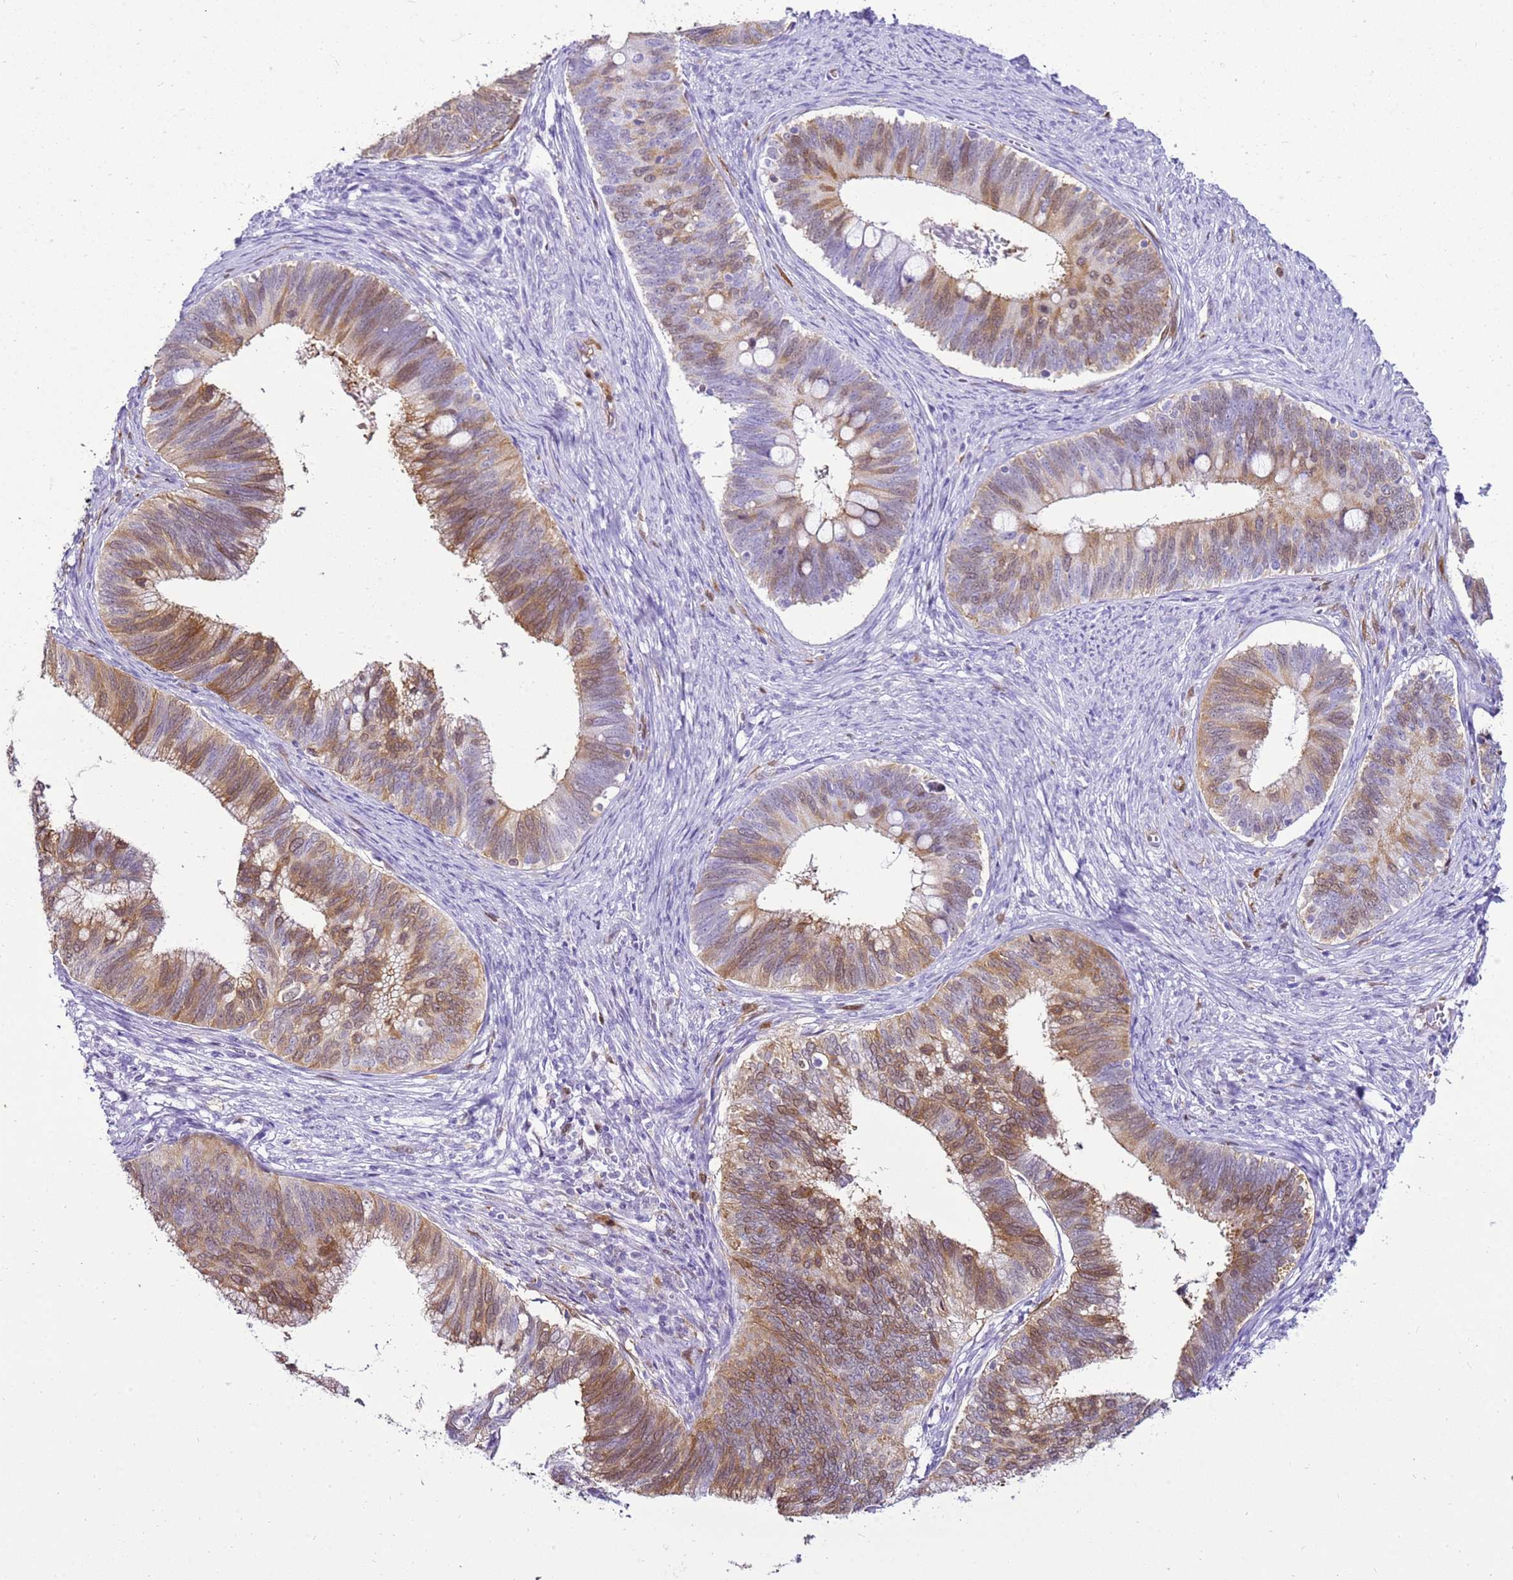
{"staining": {"intensity": "moderate", "quantity": "25%-75%", "location": "cytoplasmic/membranous,nuclear"}, "tissue": "cervical cancer", "cell_type": "Tumor cells", "image_type": "cancer", "snomed": [{"axis": "morphology", "description": "Adenocarcinoma, NOS"}, {"axis": "topography", "description": "Cervix"}], "caption": "High-power microscopy captured an immunohistochemistry photomicrograph of adenocarcinoma (cervical), revealing moderate cytoplasmic/membranous and nuclear positivity in about 25%-75% of tumor cells.", "gene": "SPC25", "patient": {"sex": "female", "age": 42}}